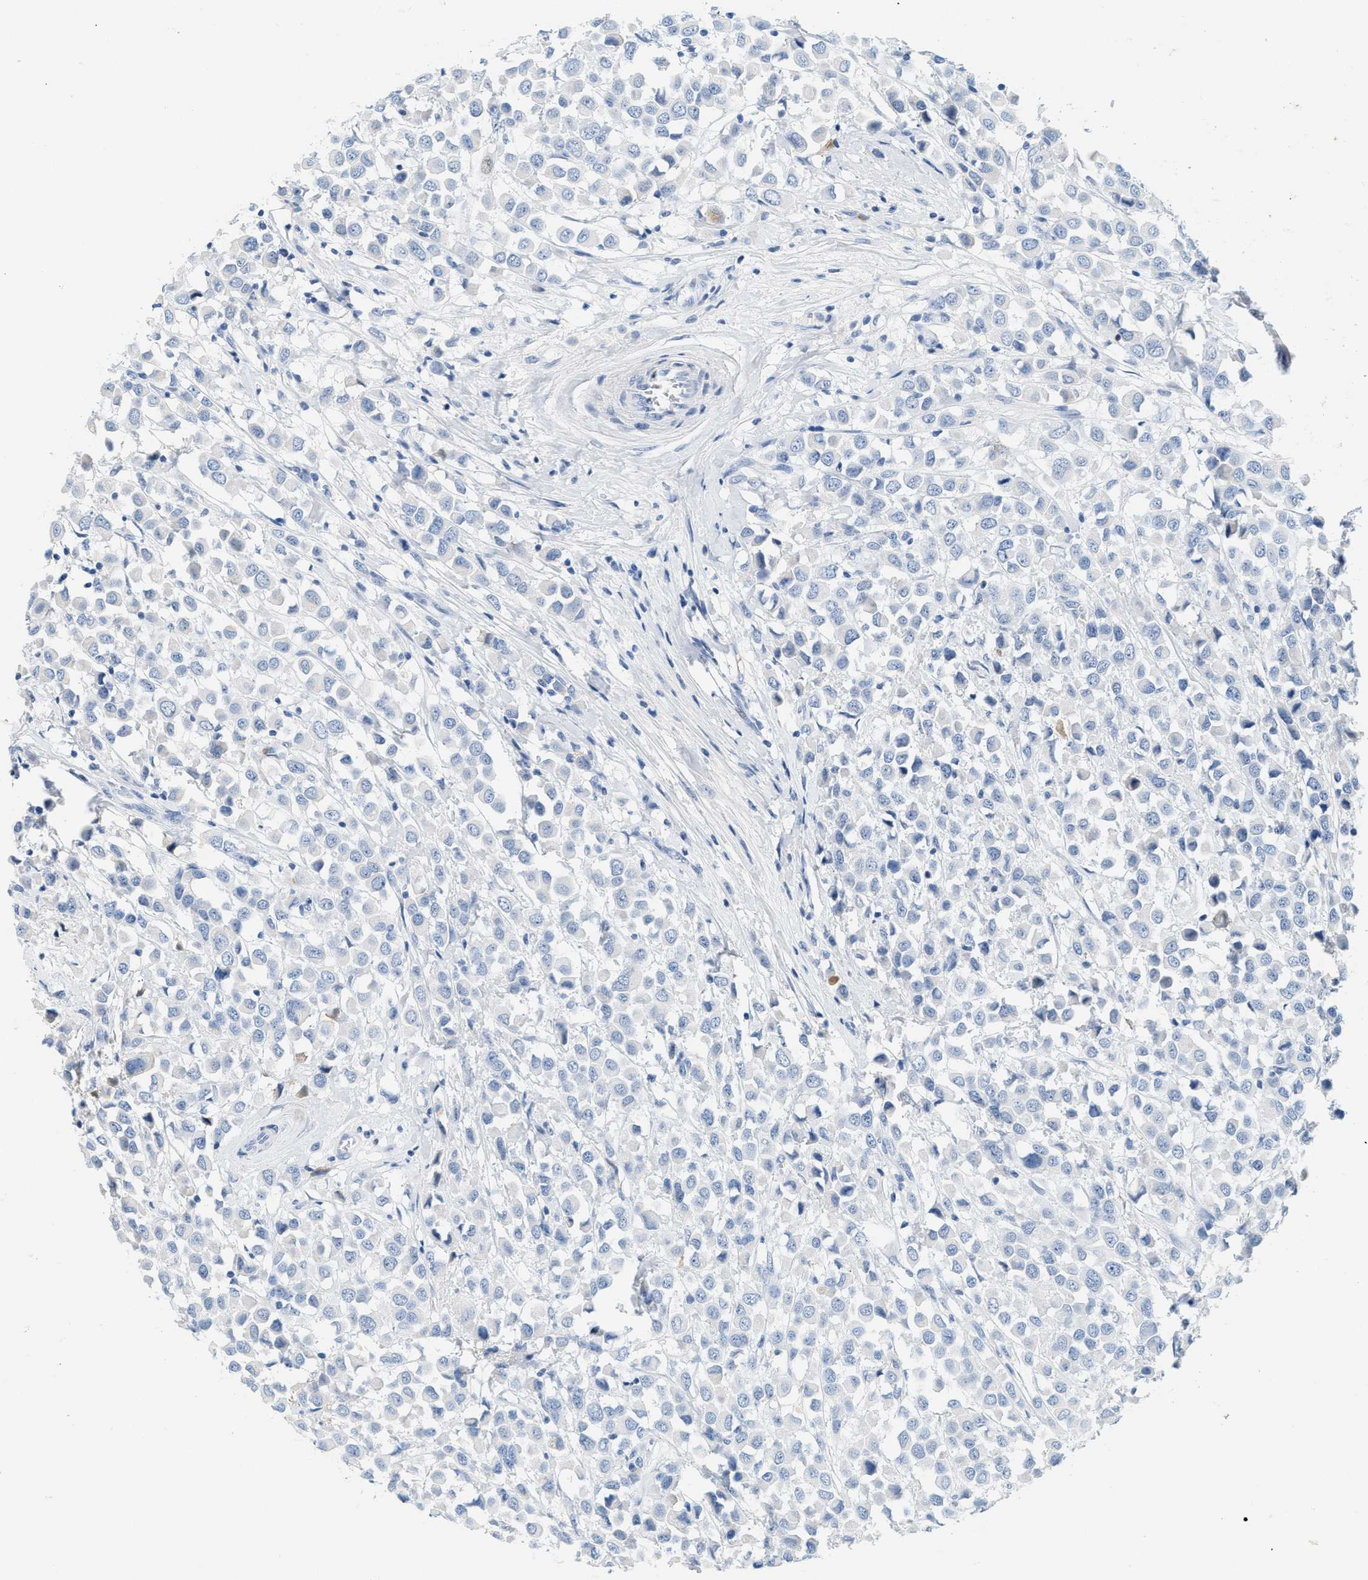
{"staining": {"intensity": "negative", "quantity": "none", "location": "none"}, "tissue": "breast cancer", "cell_type": "Tumor cells", "image_type": "cancer", "snomed": [{"axis": "morphology", "description": "Duct carcinoma"}, {"axis": "topography", "description": "Breast"}], "caption": "Immunohistochemical staining of human intraductal carcinoma (breast) reveals no significant staining in tumor cells.", "gene": "LCN2", "patient": {"sex": "female", "age": 61}}